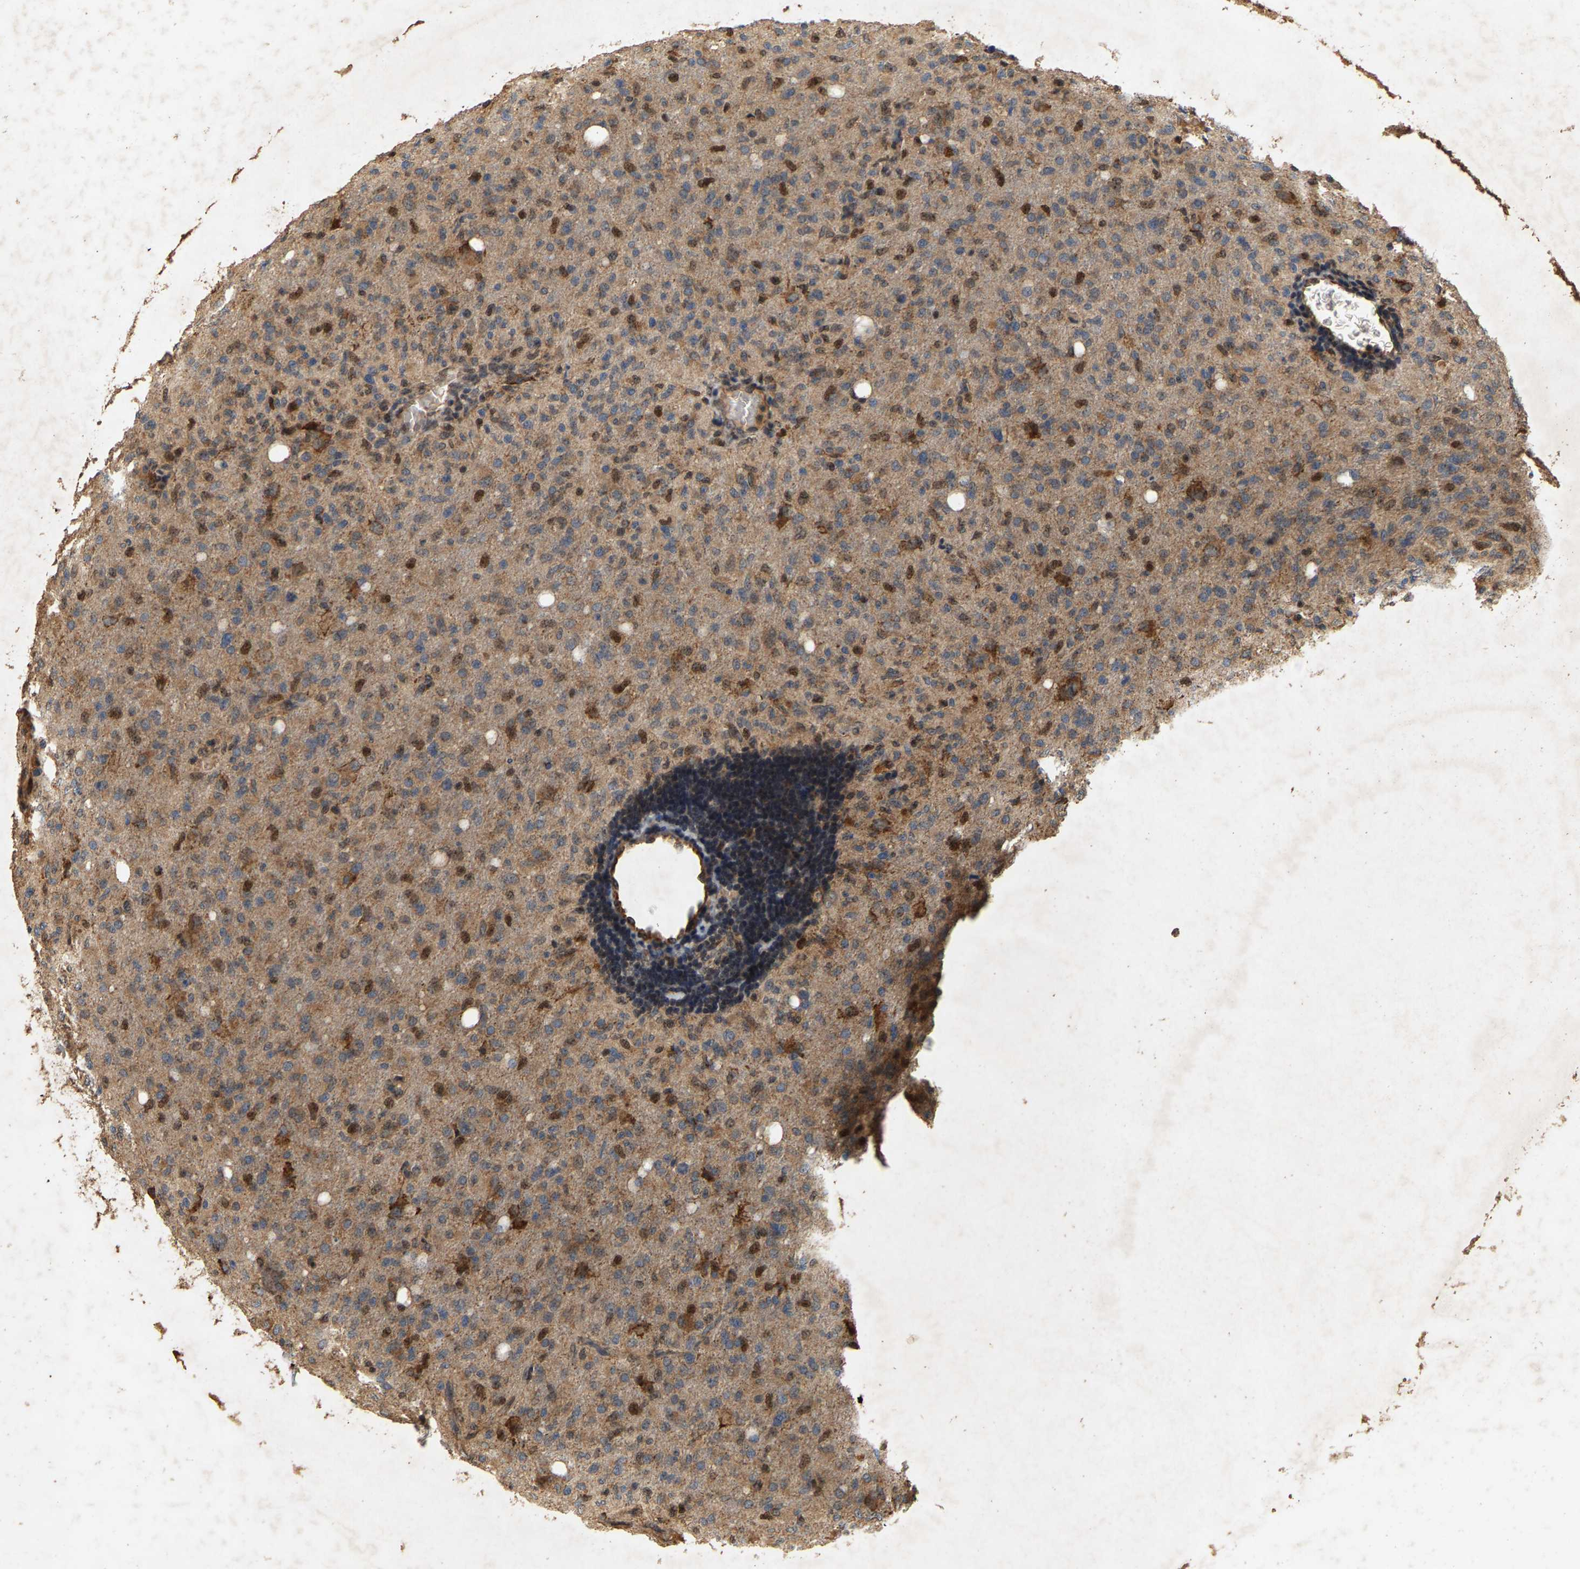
{"staining": {"intensity": "weak", "quantity": ">75%", "location": "cytoplasmic/membranous"}, "tissue": "glioma", "cell_type": "Tumor cells", "image_type": "cancer", "snomed": [{"axis": "morphology", "description": "Glioma, malignant, High grade"}, {"axis": "topography", "description": "Brain"}], "caption": "Immunohistochemistry (IHC) (DAB (3,3'-diaminobenzidine)) staining of malignant glioma (high-grade) exhibits weak cytoplasmic/membranous protein positivity in about >75% of tumor cells. (DAB IHC, brown staining for protein, blue staining for nuclei).", "gene": "CIDEC", "patient": {"sex": "female", "age": 57}}